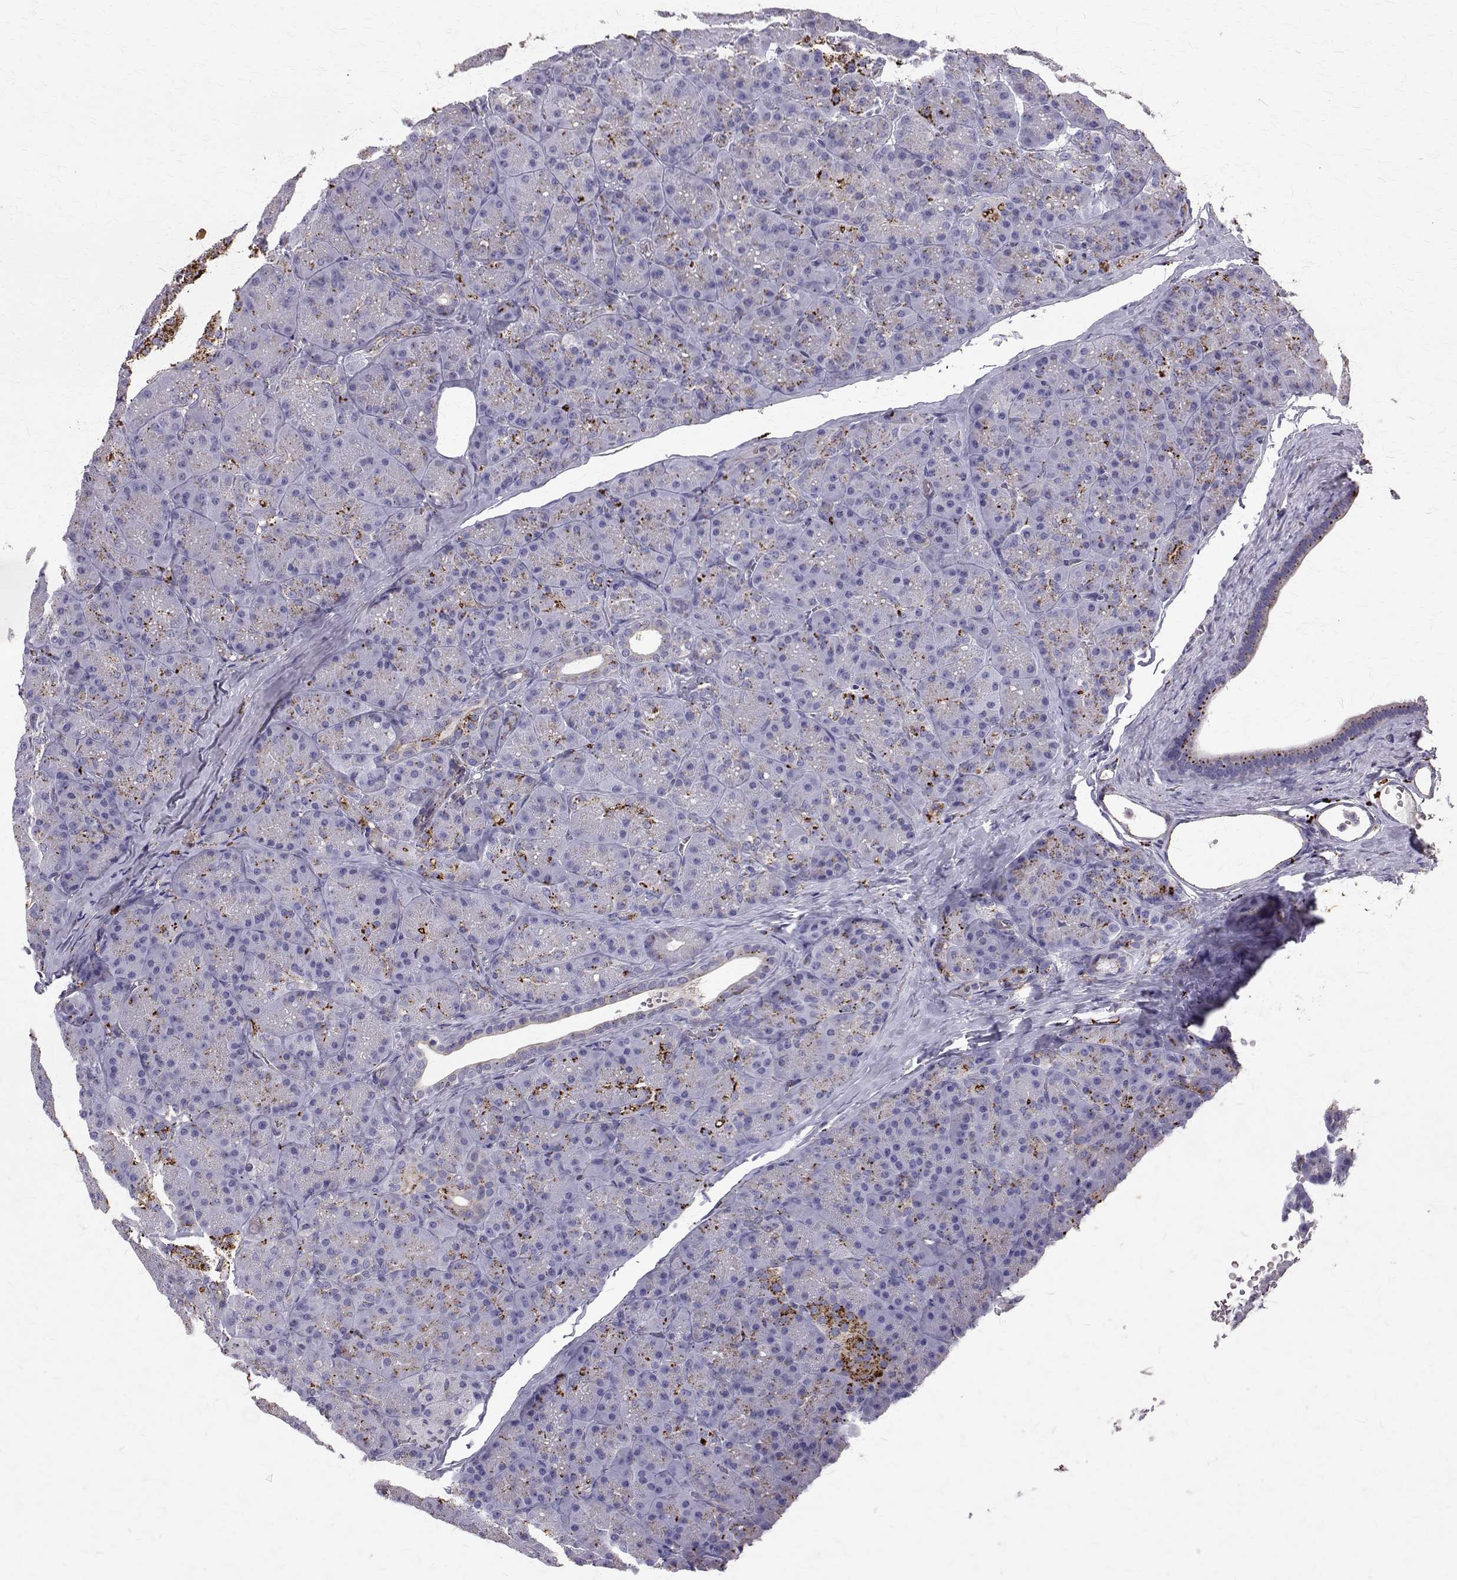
{"staining": {"intensity": "moderate", "quantity": "<25%", "location": "cytoplasmic/membranous"}, "tissue": "pancreas", "cell_type": "Exocrine glandular cells", "image_type": "normal", "snomed": [{"axis": "morphology", "description": "Normal tissue, NOS"}, {"axis": "topography", "description": "Pancreas"}], "caption": "Moderate cytoplasmic/membranous positivity is seen in approximately <25% of exocrine glandular cells in benign pancreas.", "gene": "TPP1", "patient": {"sex": "male", "age": 57}}